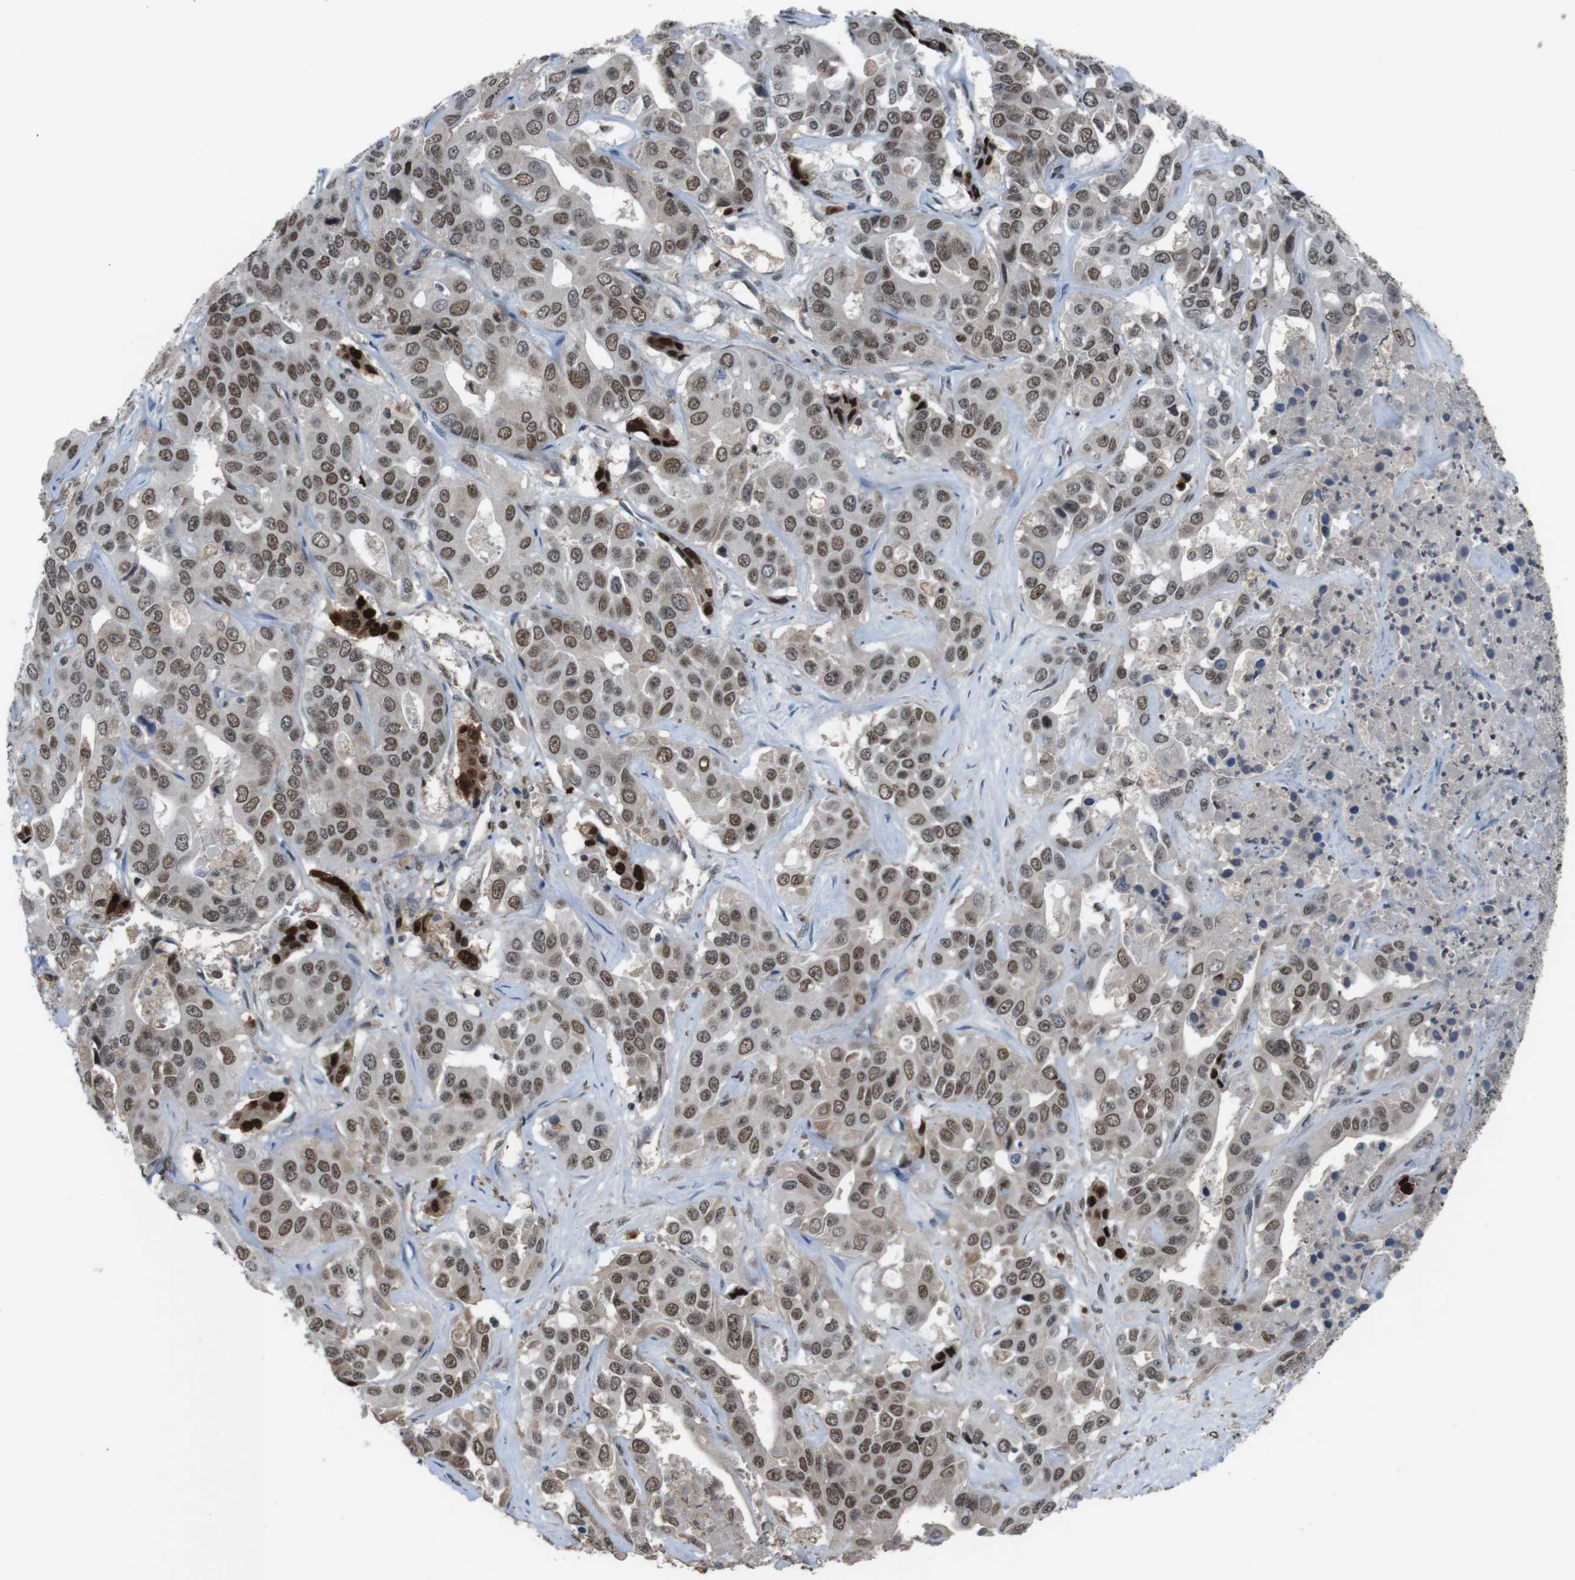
{"staining": {"intensity": "weak", "quantity": ">75%", "location": "nuclear"}, "tissue": "liver cancer", "cell_type": "Tumor cells", "image_type": "cancer", "snomed": [{"axis": "morphology", "description": "Cholangiocarcinoma"}, {"axis": "topography", "description": "Liver"}], "caption": "The immunohistochemical stain shows weak nuclear expression in tumor cells of liver cancer (cholangiocarcinoma) tissue.", "gene": "SUB1", "patient": {"sex": "female", "age": 52}}